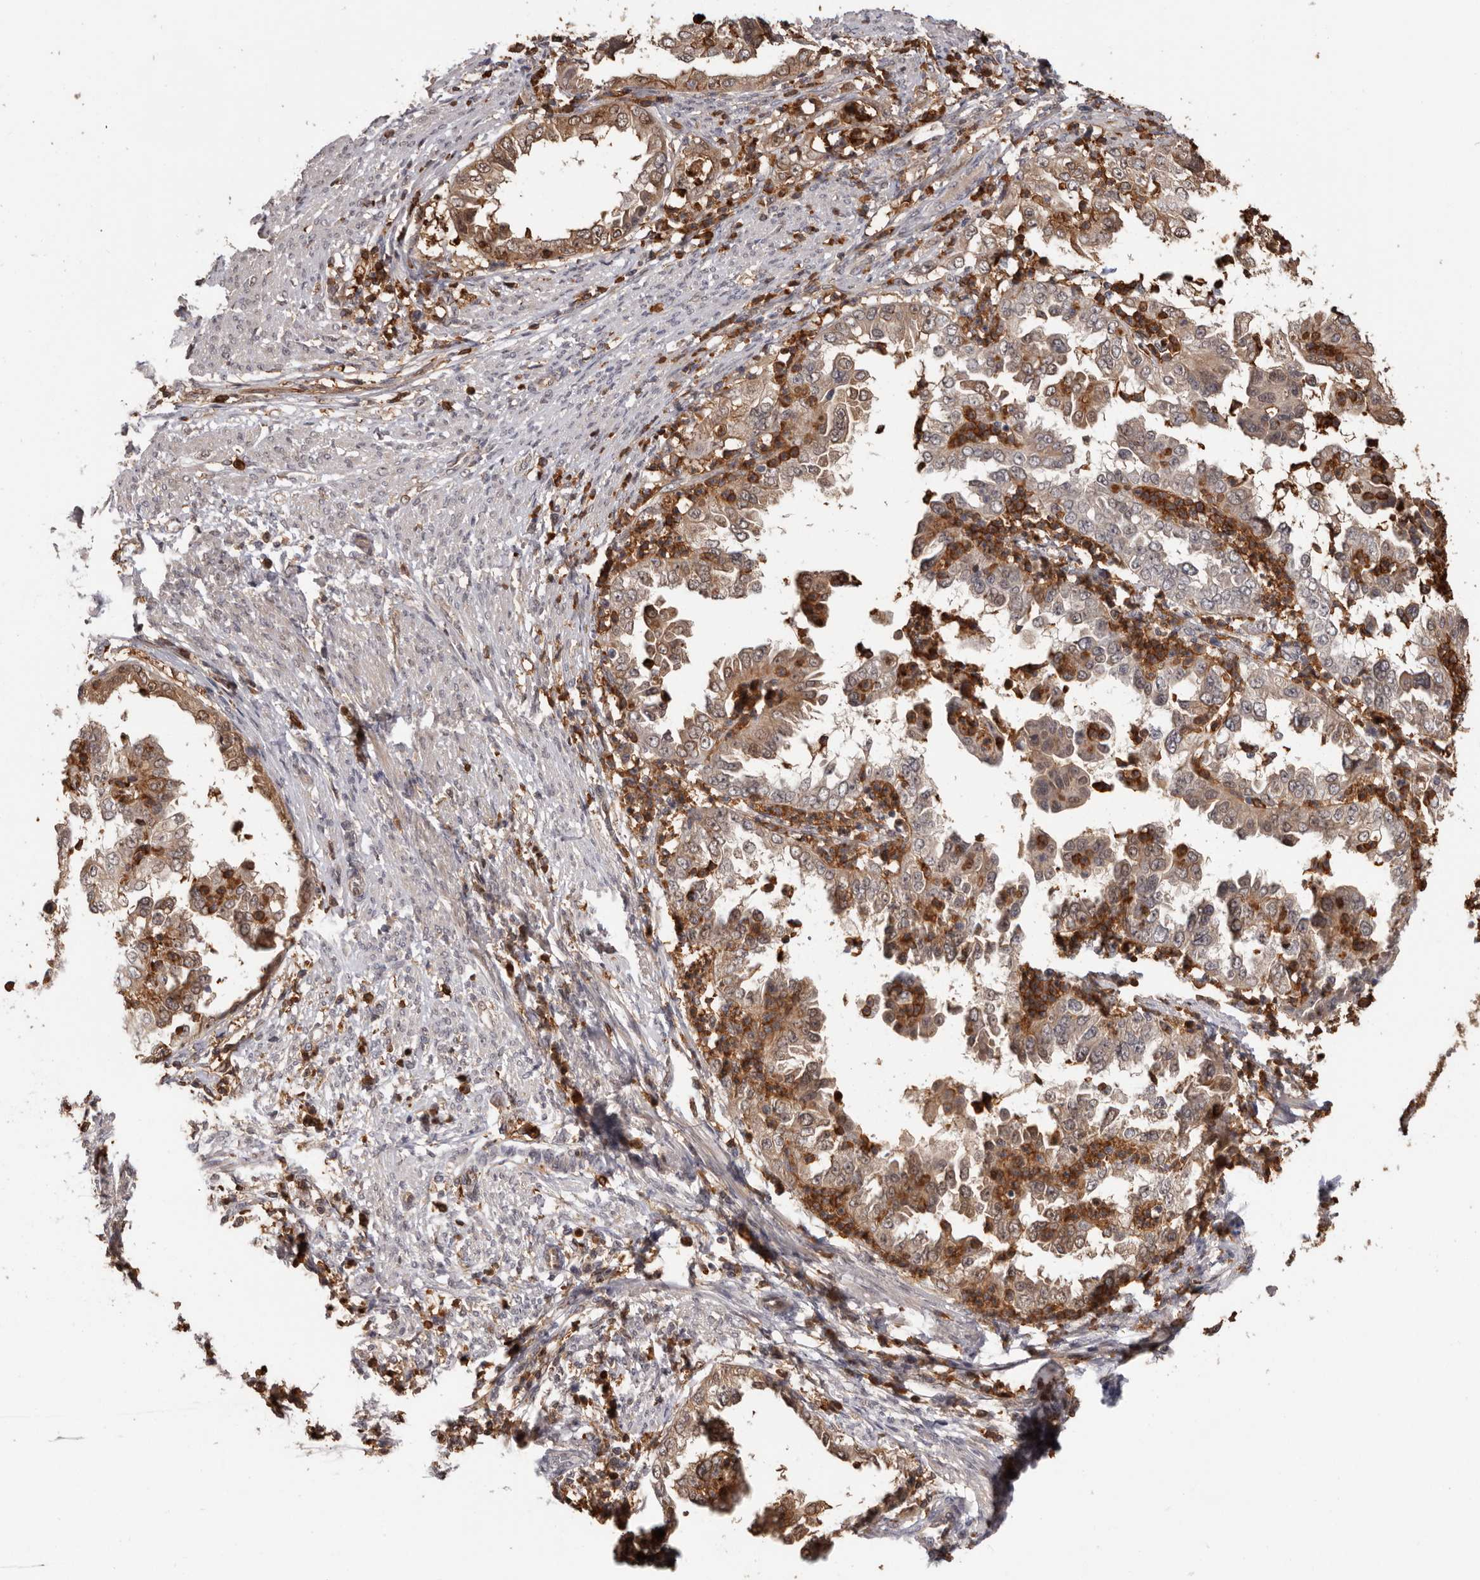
{"staining": {"intensity": "moderate", "quantity": ">75%", "location": "cytoplasmic/membranous"}, "tissue": "endometrial cancer", "cell_type": "Tumor cells", "image_type": "cancer", "snomed": [{"axis": "morphology", "description": "Adenocarcinoma, NOS"}, {"axis": "topography", "description": "Endometrium"}], "caption": "Moderate cytoplasmic/membranous expression is appreciated in approximately >75% of tumor cells in endometrial cancer (adenocarcinoma). Using DAB (3,3'-diaminobenzidine) (brown) and hematoxylin (blue) stains, captured at high magnification using brightfield microscopy.", "gene": "PRR12", "patient": {"sex": "female", "age": 85}}